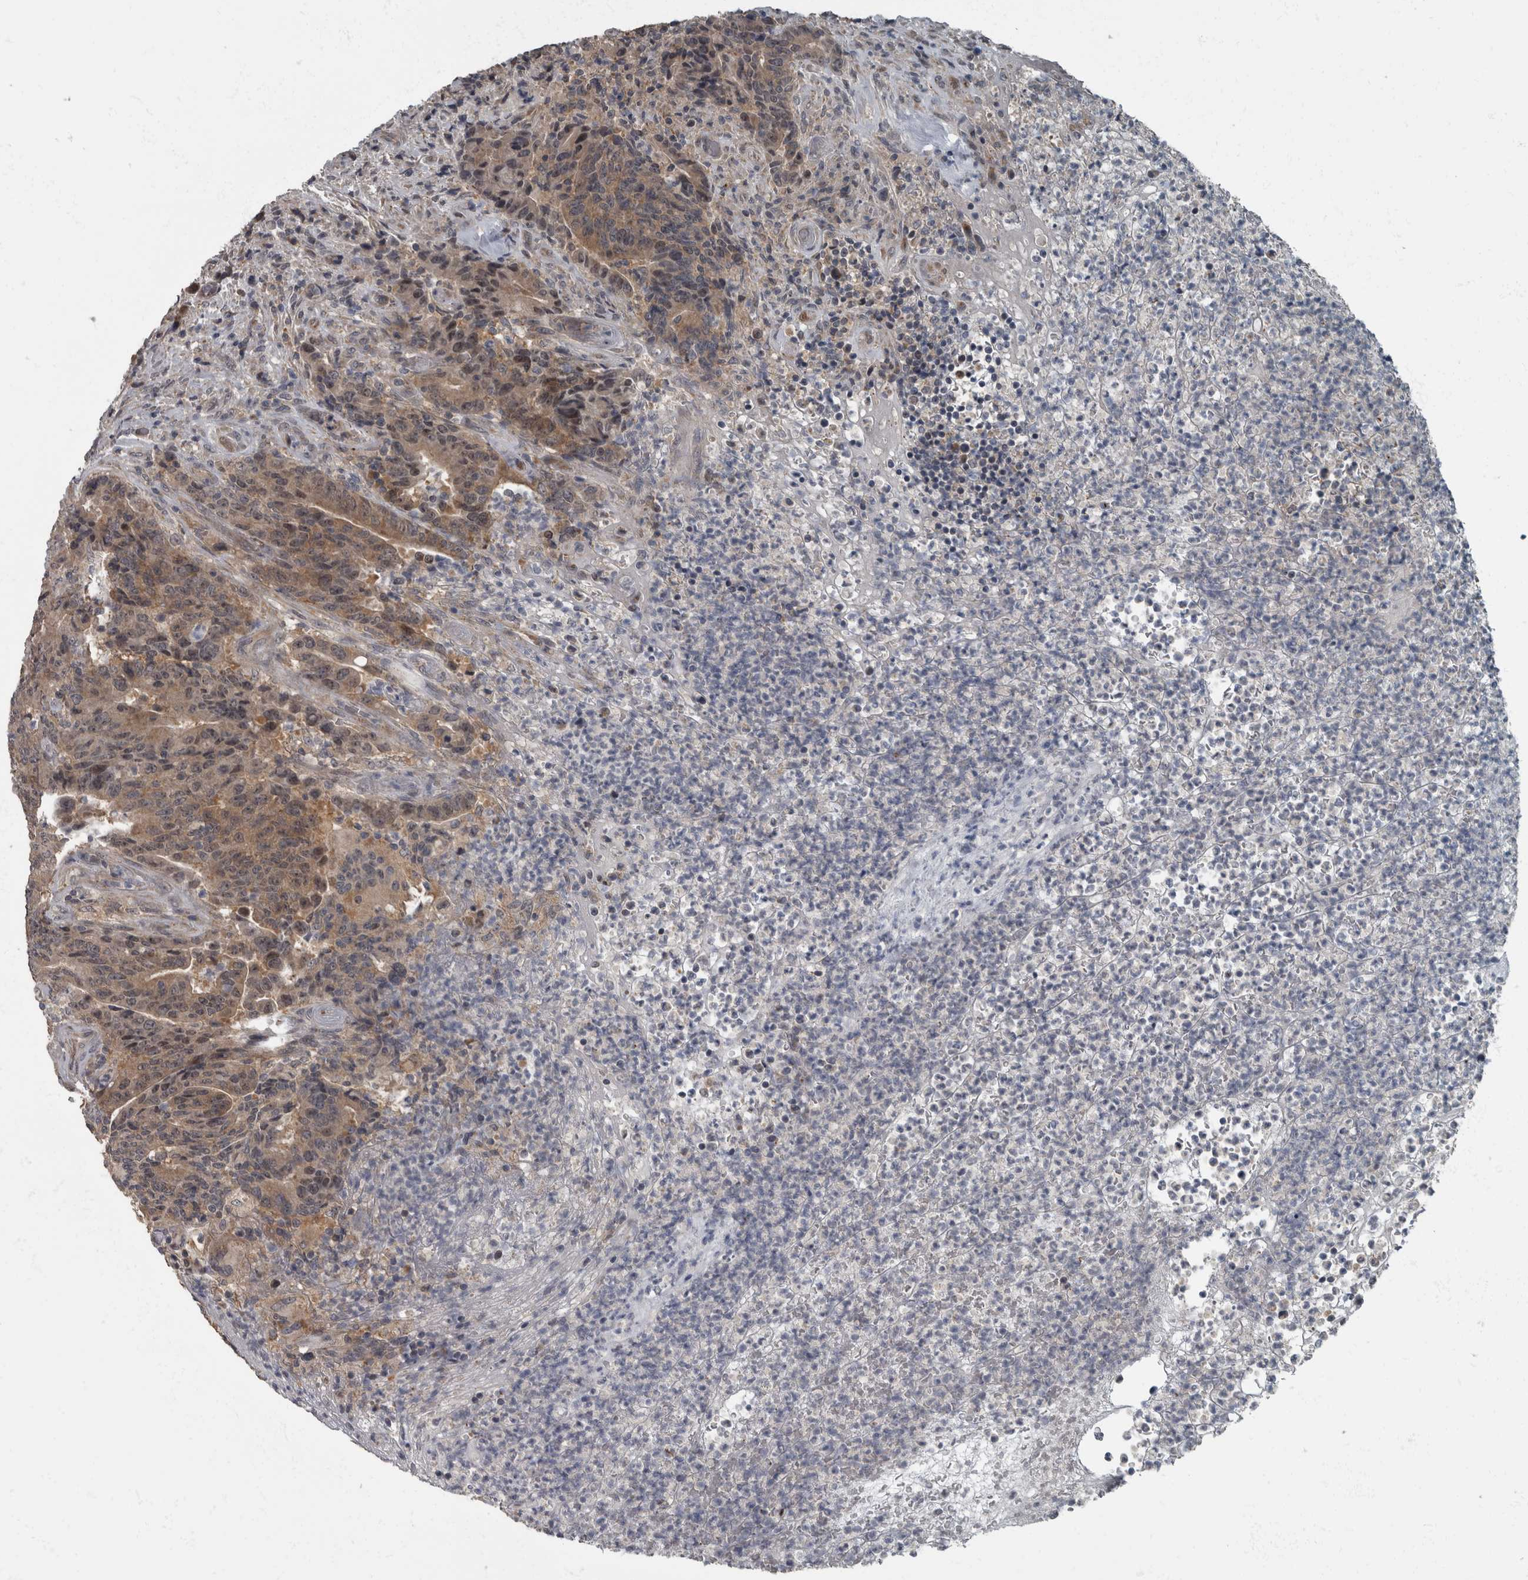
{"staining": {"intensity": "moderate", "quantity": ">75%", "location": "cytoplasmic/membranous"}, "tissue": "colorectal cancer", "cell_type": "Tumor cells", "image_type": "cancer", "snomed": [{"axis": "morphology", "description": "Normal tissue, NOS"}, {"axis": "morphology", "description": "Adenocarcinoma, NOS"}, {"axis": "topography", "description": "Colon"}], "caption": "This is a micrograph of immunohistochemistry staining of colorectal cancer, which shows moderate expression in the cytoplasmic/membranous of tumor cells.", "gene": "RABGGTB", "patient": {"sex": "female", "age": 75}}